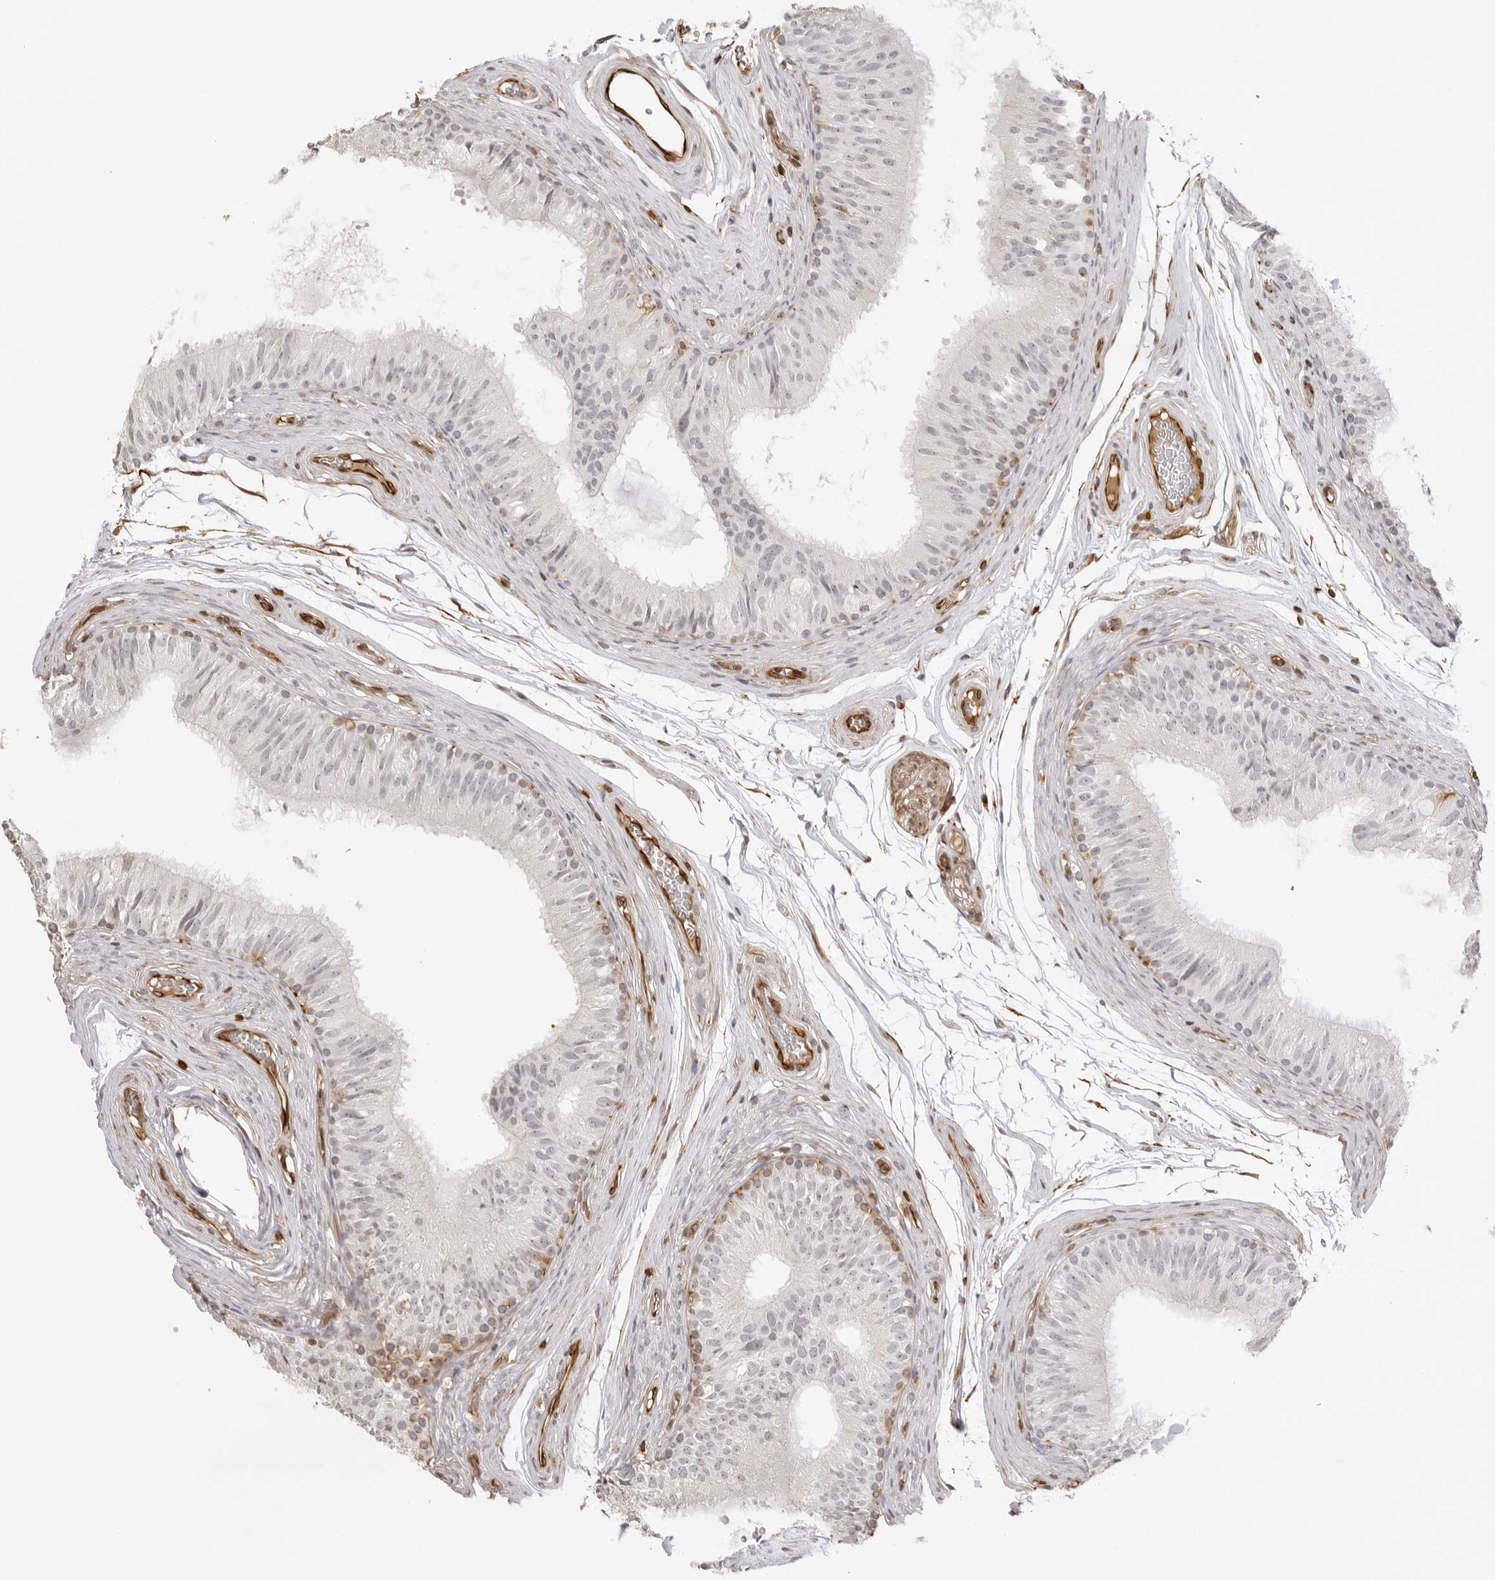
{"staining": {"intensity": "negative", "quantity": "none", "location": "none"}, "tissue": "epididymis", "cell_type": "Glandular cells", "image_type": "normal", "snomed": [{"axis": "morphology", "description": "Normal tissue, NOS"}, {"axis": "topography", "description": "Epididymis"}], "caption": "Protein analysis of normal epididymis displays no significant positivity in glandular cells.", "gene": "DYNLT5", "patient": {"sex": "male", "age": 36}}